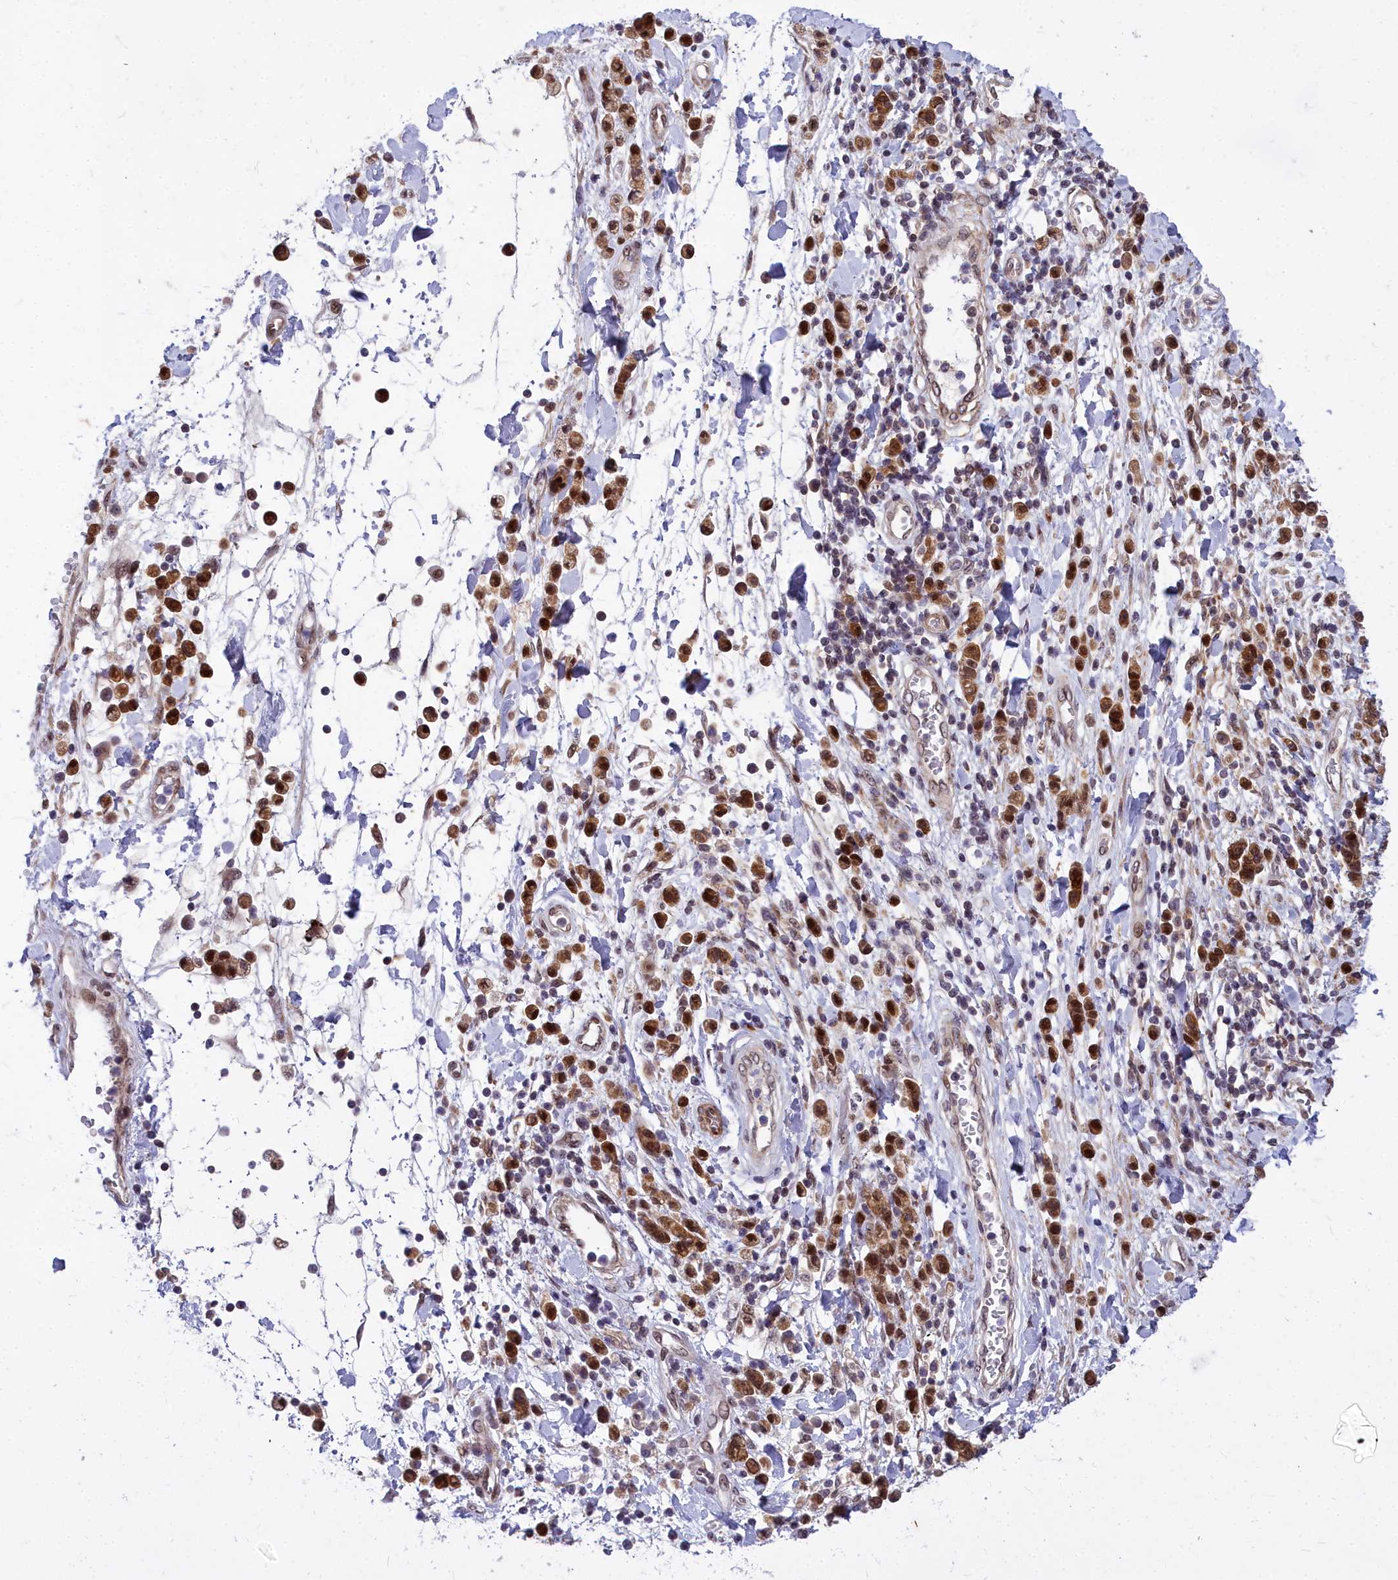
{"staining": {"intensity": "strong", "quantity": ">75%", "location": "cytoplasmic/membranous,nuclear"}, "tissue": "stomach cancer", "cell_type": "Tumor cells", "image_type": "cancer", "snomed": [{"axis": "morphology", "description": "Adenocarcinoma, NOS"}, {"axis": "topography", "description": "Stomach"}], "caption": "Protein positivity by immunohistochemistry reveals strong cytoplasmic/membranous and nuclear positivity in about >75% of tumor cells in stomach cancer (adenocarcinoma).", "gene": "ABCB8", "patient": {"sex": "male", "age": 77}}